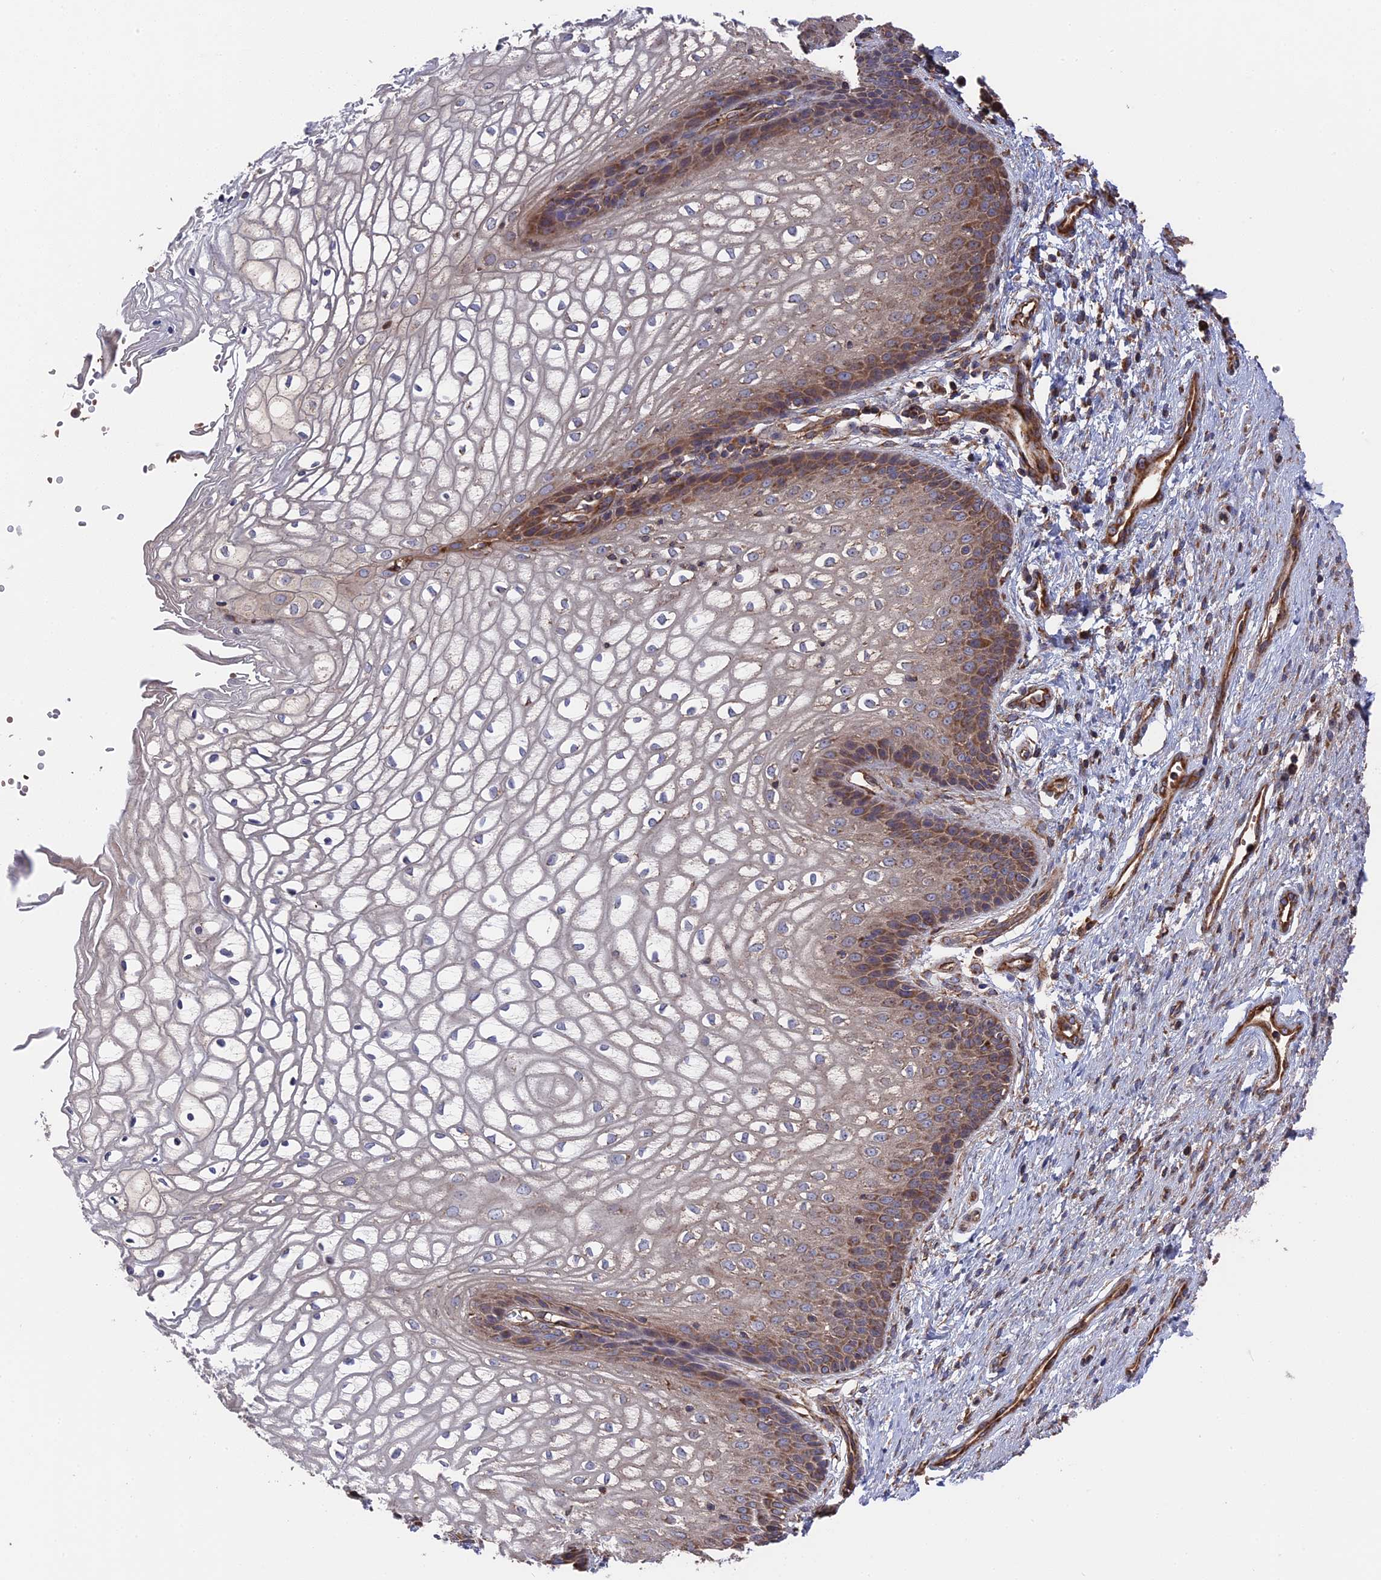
{"staining": {"intensity": "moderate", "quantity": "25%-75%", "location": "cytoplasmic/membranous"}, "tissue": "vagina", "cell_type": "Squamous epithelial cells", "image_type": "normal", "snomed": [{"axis": "morphology", "description": "Normal tissue, NOS"}, {"axis": "topography", "description": "Vagina"}], "caption": "Brown immunohistochemical staining in normal vagina reveals moderate cytoplasmic/membranous expression in approximately 25%-75% of squamous epithelial cells.", "gene": "TELO2", "patient": {"sex": "female", "age": 34}}